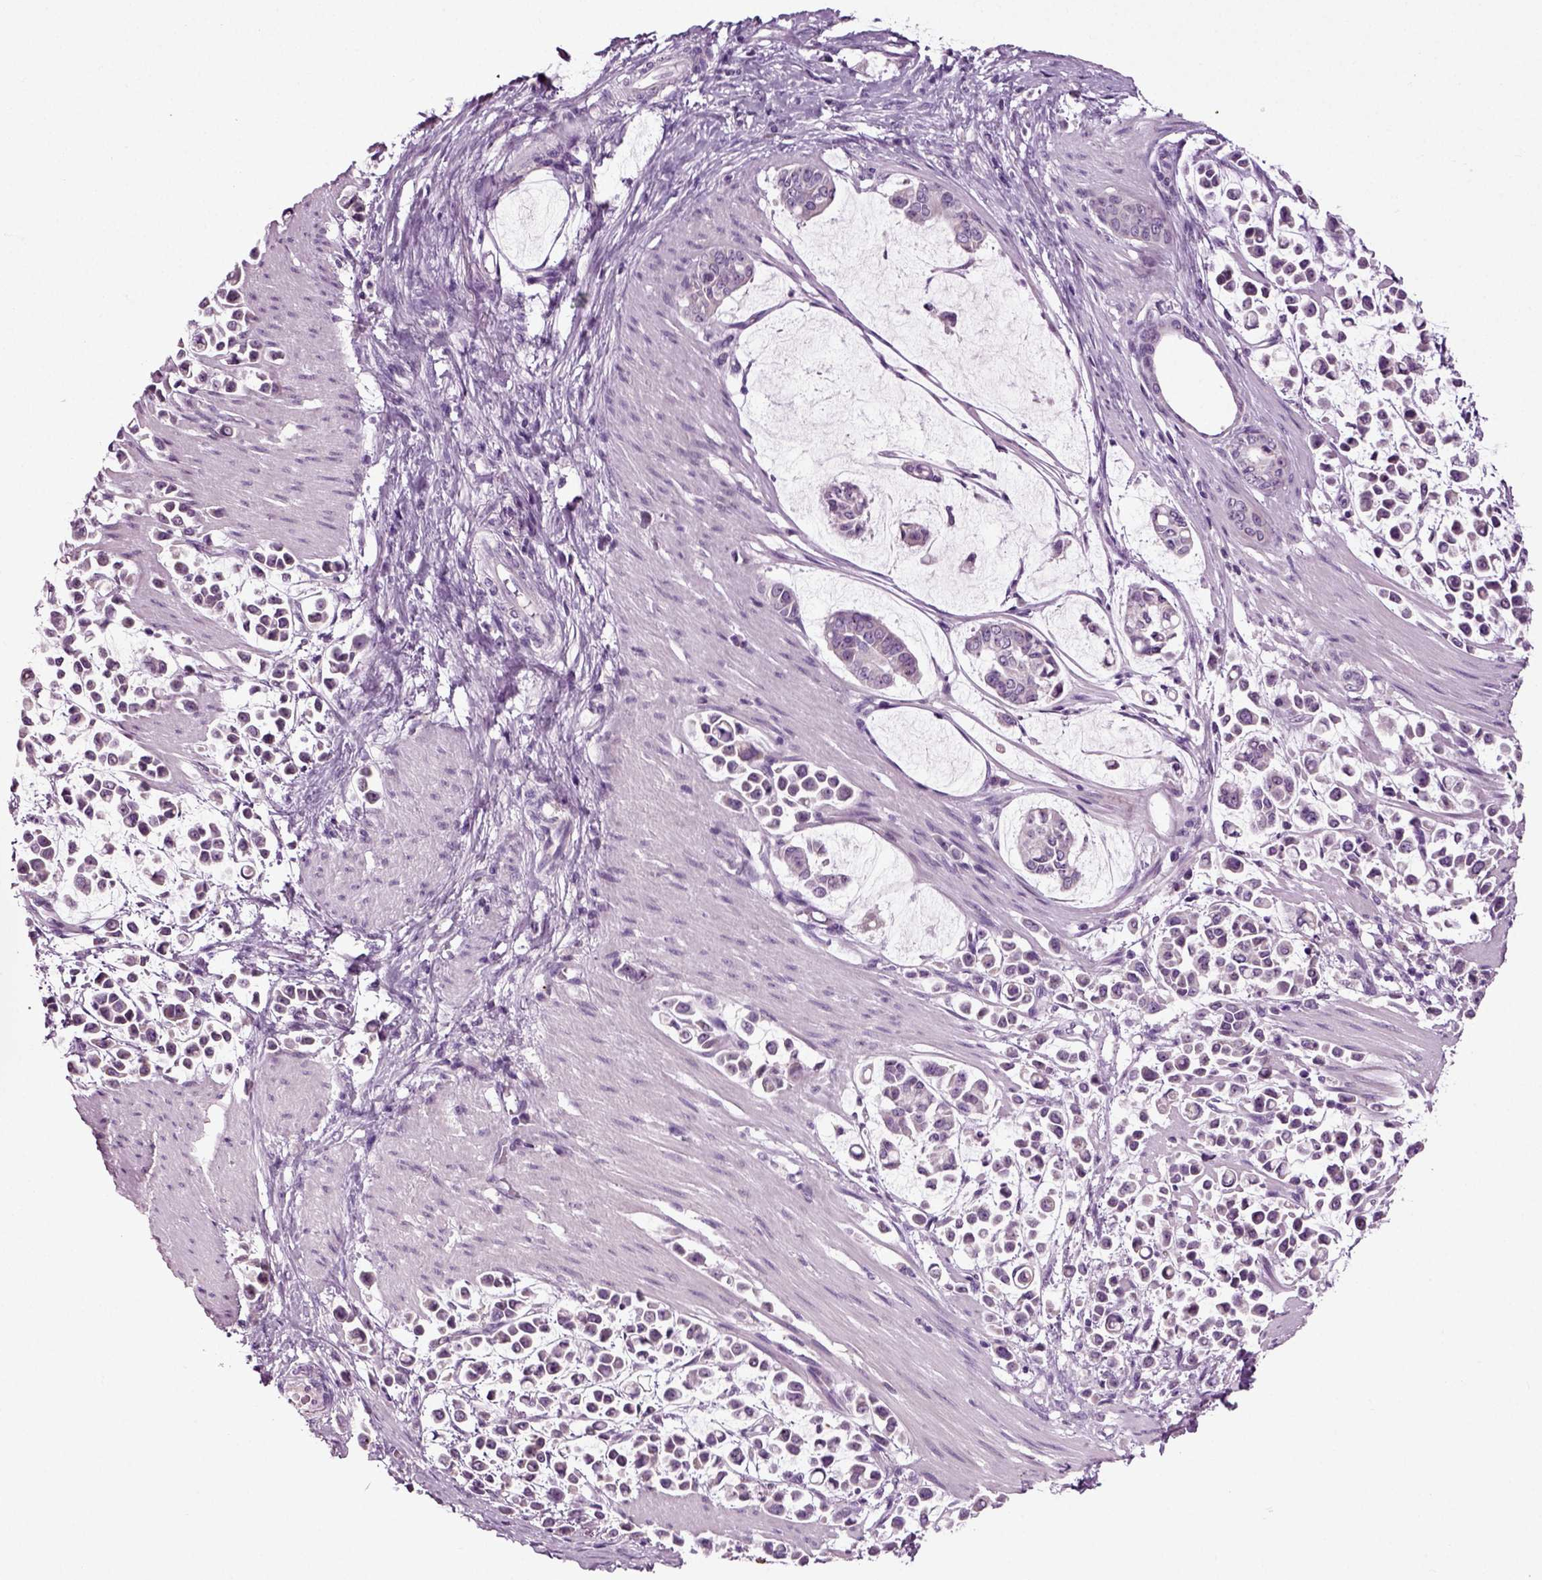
{"staining": {"intensity": "negative", "quantity": "none", "location": "none"}, "tissue": "stomach cancer", "cell_type": "Tumor cells", "image_type": "cancer", "snomed": [{"axis": "morphology", "description": "Adenocarcinoma, NOS"}, {"axis": "topography", "description": "Stomach"}], "caption": "High power microscopy micrograph of an immunohistochemistry (IHC) micrograph of stomach cancer, revealing no significant positivity in tumor cells.", "gene": "SPATA17", "patient": {"sex": "male", "age": 82}}